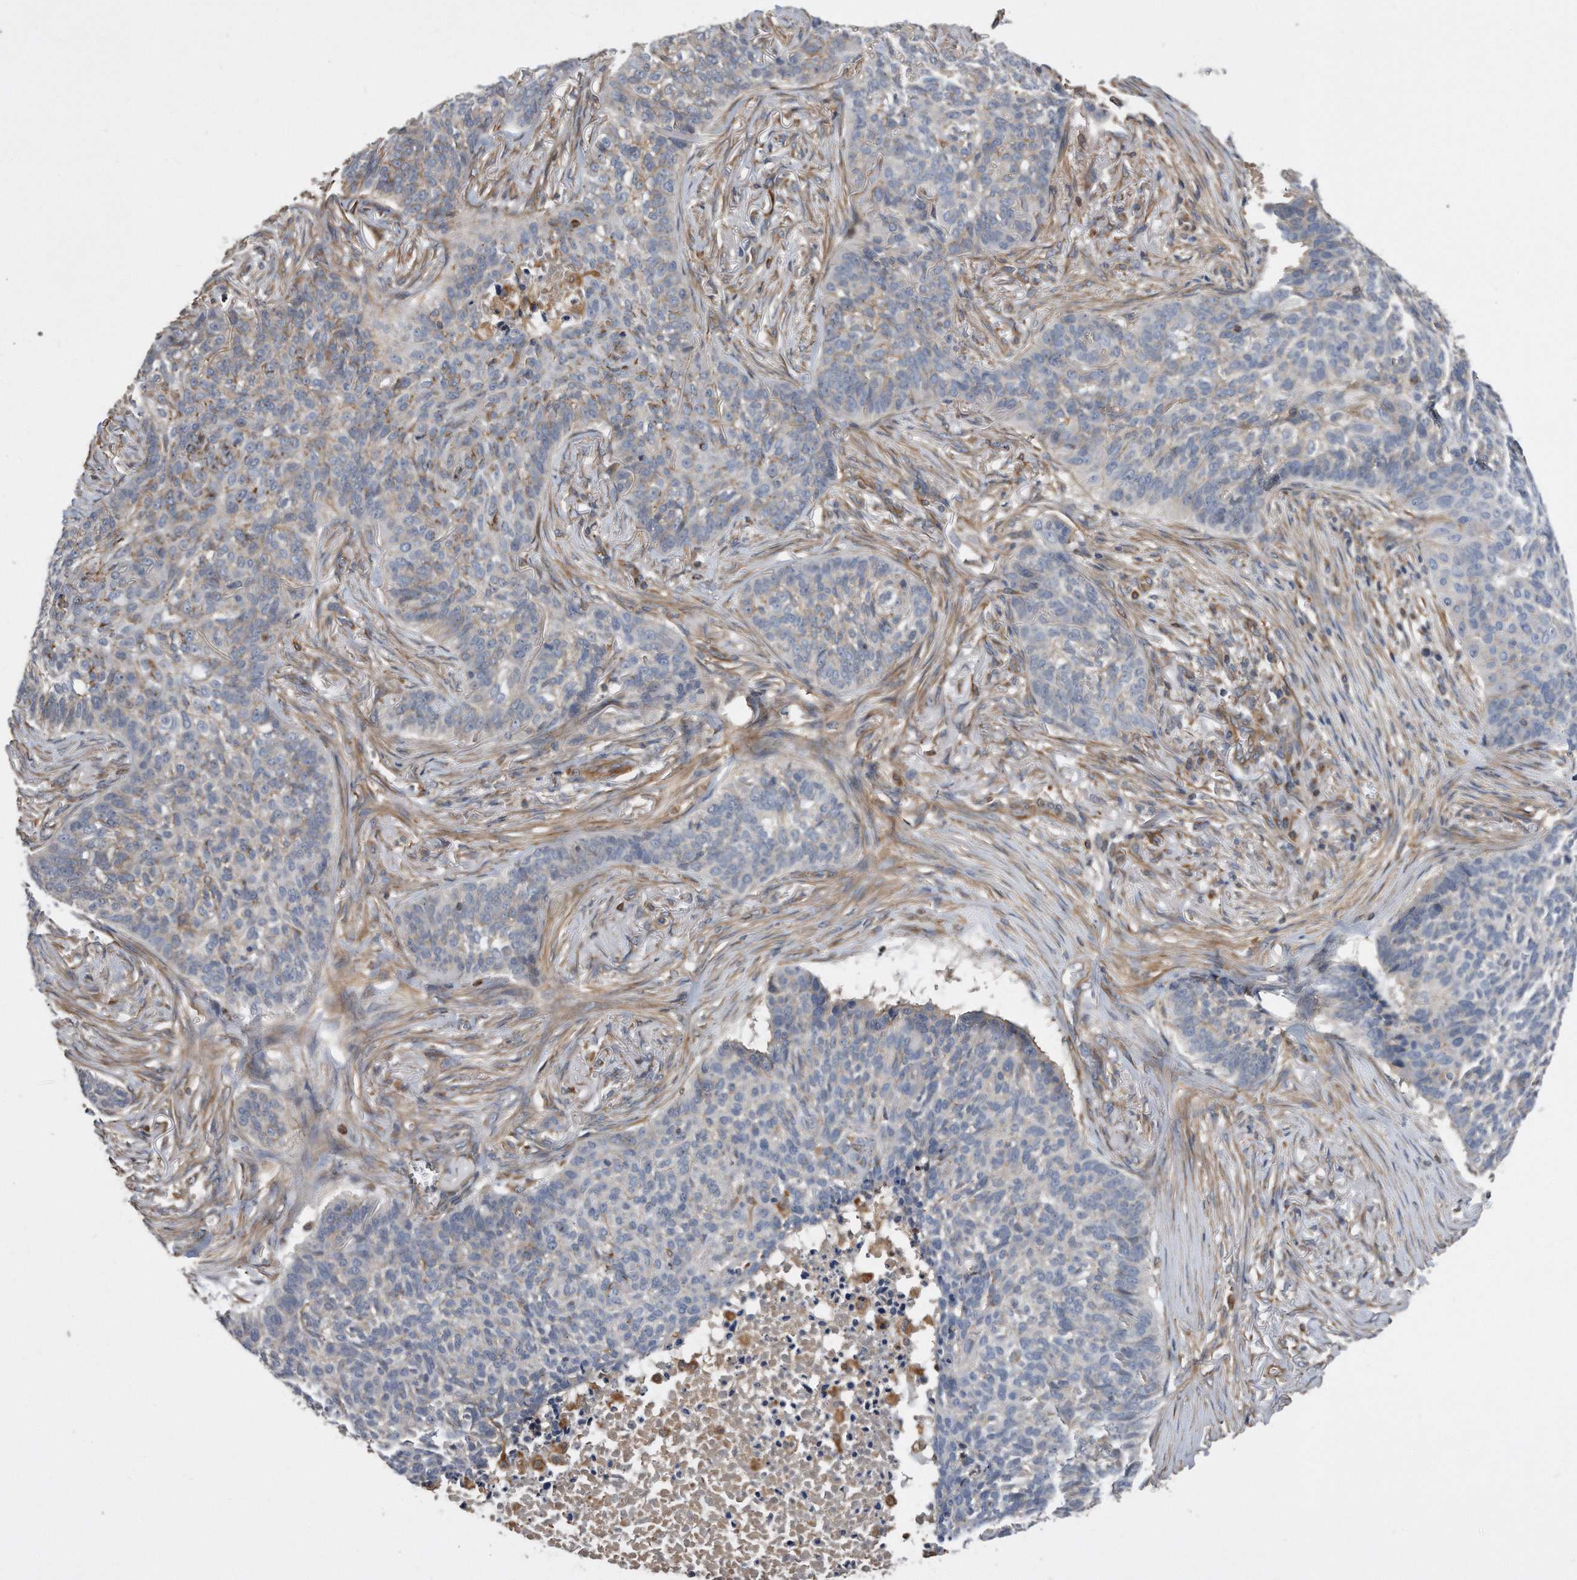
{"staining": {"intensity": "negative", "quantity": "none", "location": "none"}, "tissue": "skin cancer", "cell_type": "Tumor cells", "image_type": "cancer", "snomed": [{"axis": "morphology", "description": "Basal cell carcinoma"}, {"axis": "topography", "description": "Skin"}], "caption": "This is an immunohistochemistry (IHC) image of skin basal cell carcinoma. There is no positivity in tumor cells.", "gene": "GPC1", "patient": {"sex": "male", "age": 85}}